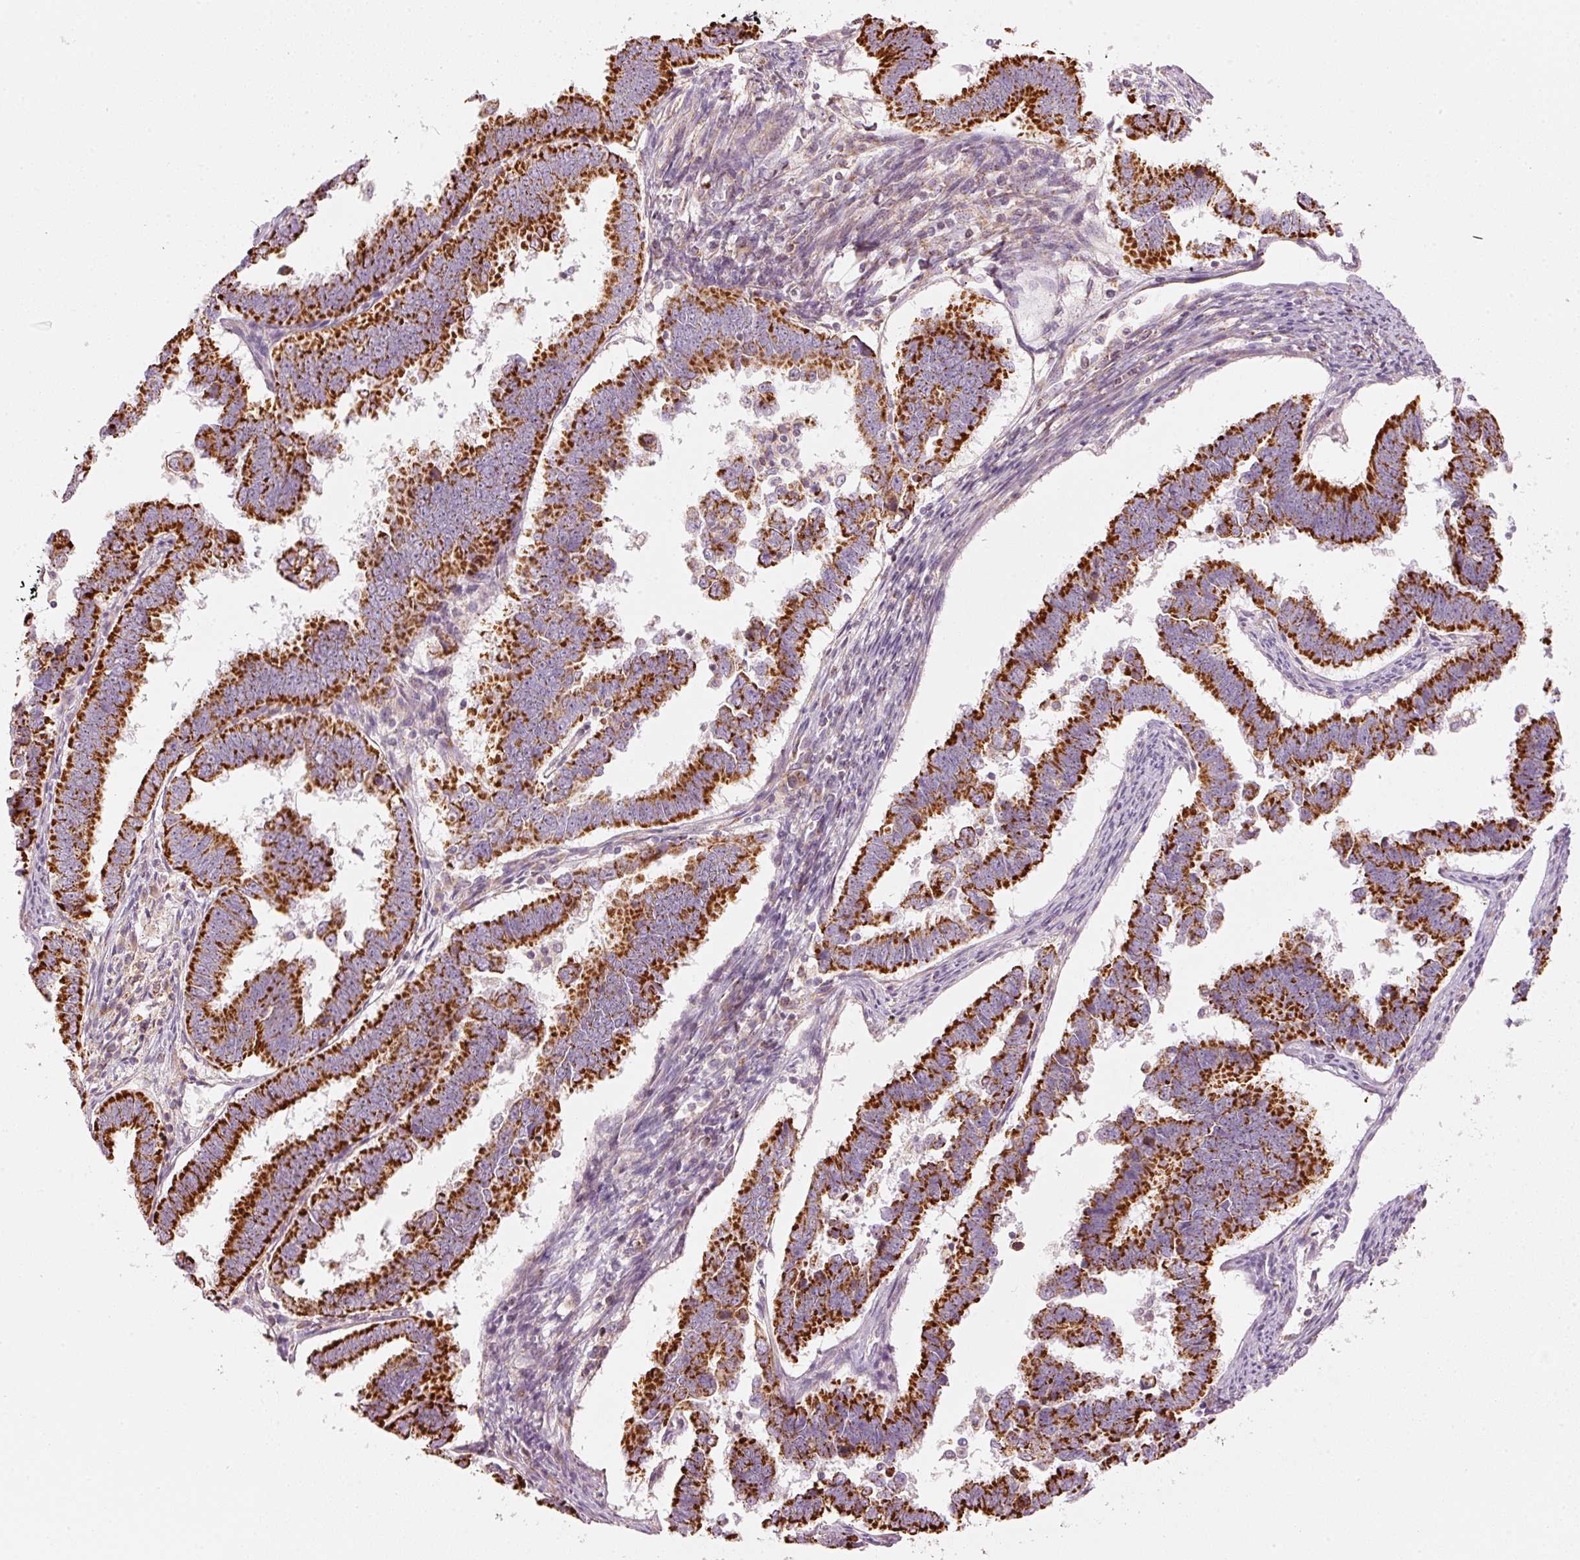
{"staining": {"intensity": "strong", "quantity": ">75%", "location": "cytoplasmic/membranous"}, "tissue": "endometrial cancer", "cell_type": "Tumor cells", "image_type": "cancer", "snomed": [{"axis": "morphology", "description": "Adenocarcinoma, NOS"}, {"axis": "topography", "description": "Endometrium"}], "caption": "Protein expression analysis of human endometrial cancer (adenocarcinoma) reveals strong cytoplasmic/membranous positivity in approximately >75% of tumor cells.", "gene": "C17orf98", "patient": {"sex": "female", "age": 75}}